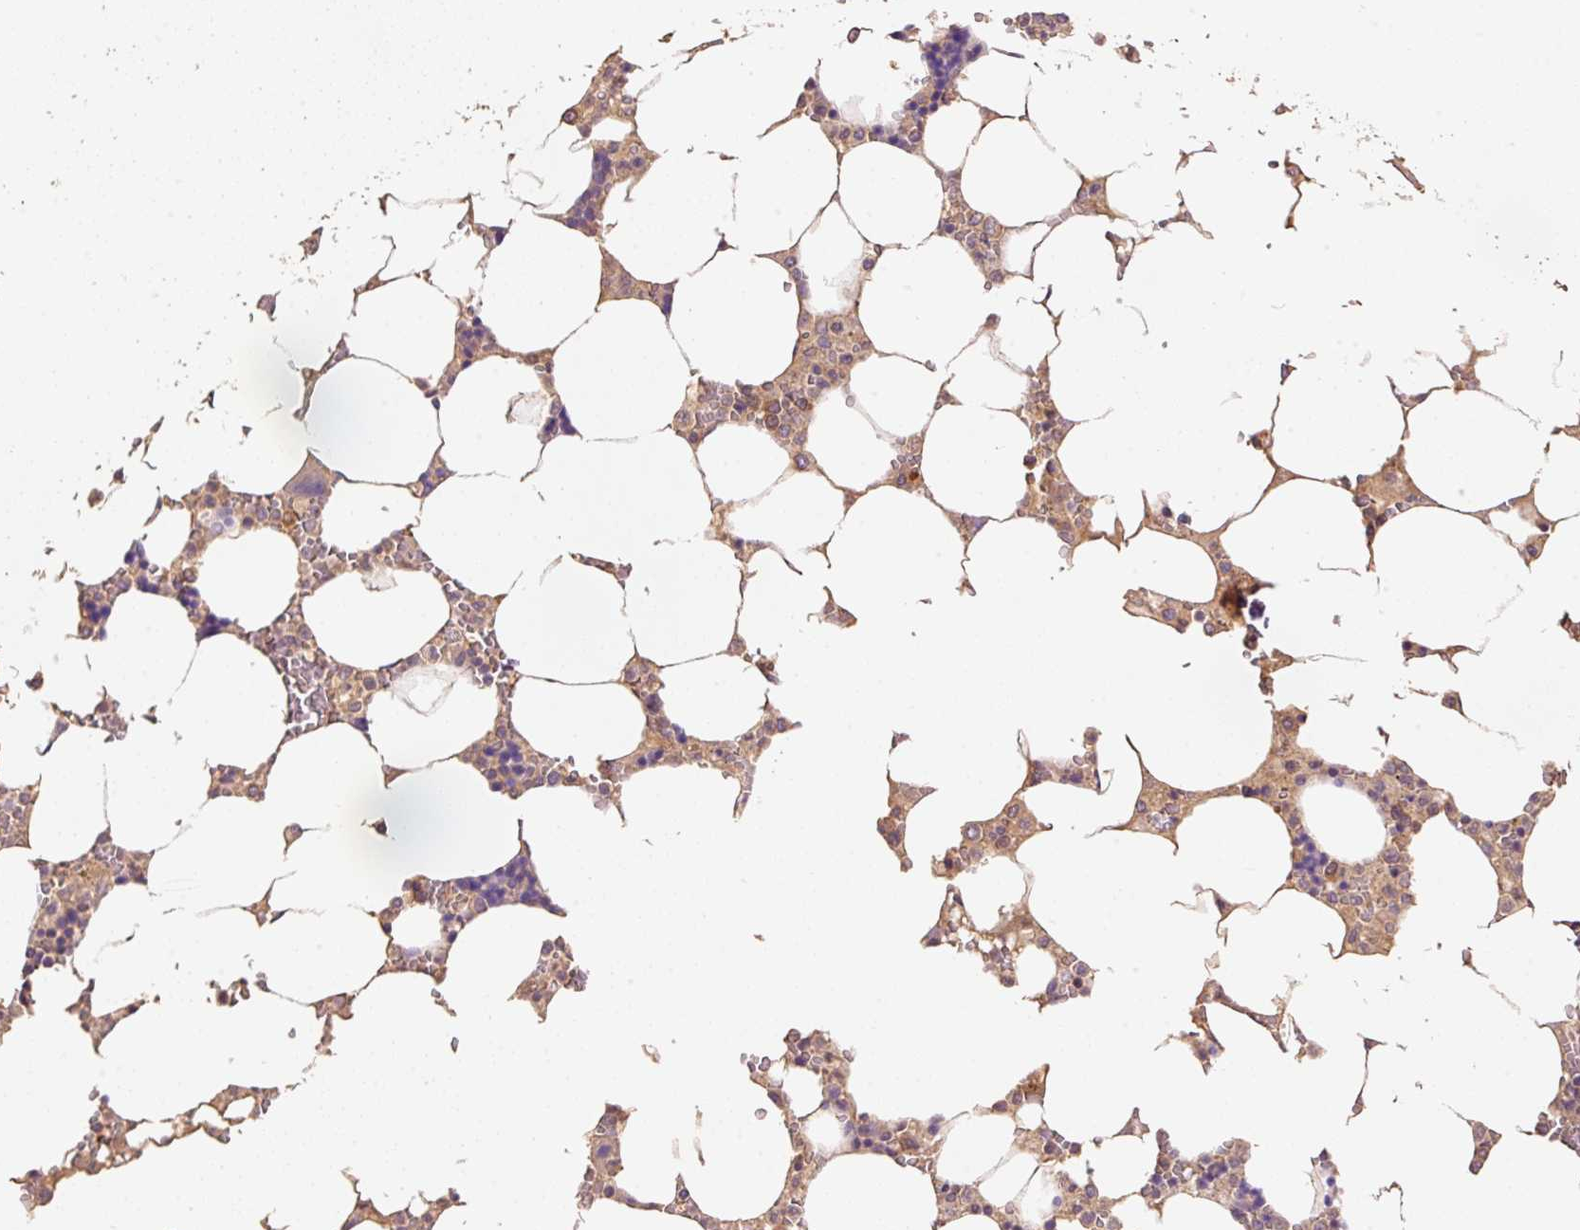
{"staining": {"intensity": "weak", "quantity": ">75%", "location": "cytoplasmic/membranous"}, "tissue": "bone marrow", "cell_type": "Hematopoietic cells", "image_type": "normal", "snomed": [{"axis": "morphology", "description": "Normal tissue, NOS"}, {"axis": "topography", "description": "Bone marrow"}], "caption": "DAB (3,3'-diaminobenzidine) immunohistochemical staining of benign bone marrow demonstrates weak cytoplasmic/membranous protein positivity in about >75% of hematopoietic cells.", "gene": "HERC2", "patient": {"sex": "male", "age": 64}}